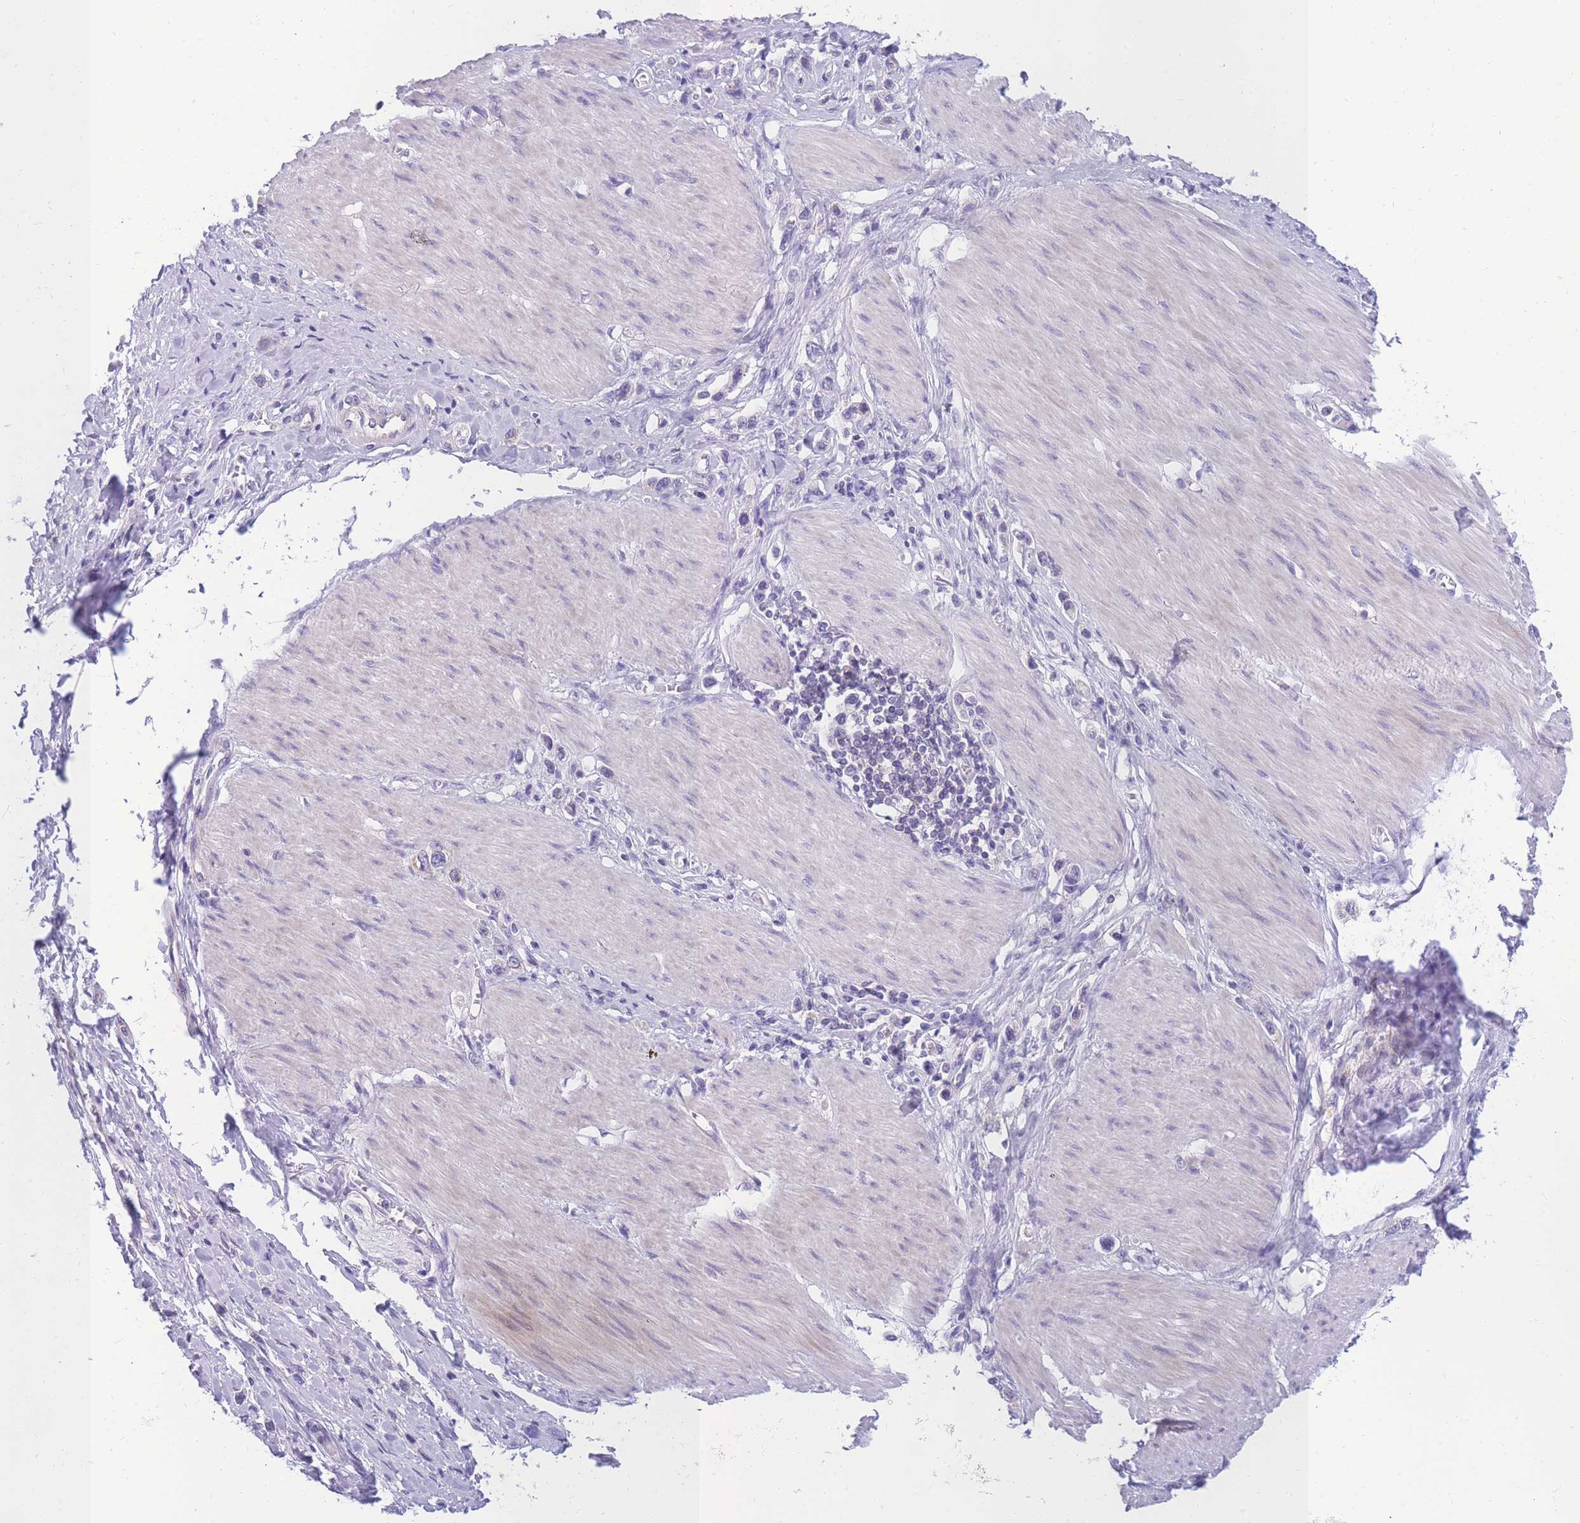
{"staining": {"intensity": "negative", "quantity": "none", "location": "none"}, "tissue": "stomach cancer", "cell_type": "Tumor cells", "image_type": "cancer", "snomed": [{"axis": "morphology", "description": "Adenocarcinoma, NOS"}, {"axis": "topography", "description": "Stomach"}], "caption": "Adenocarcinoma (stomach) was stained to show a protein in brown. There is no significant positivity in tumor cells.", "gene": "DDX49", "patient": {"sex": "female", "age": 65}}